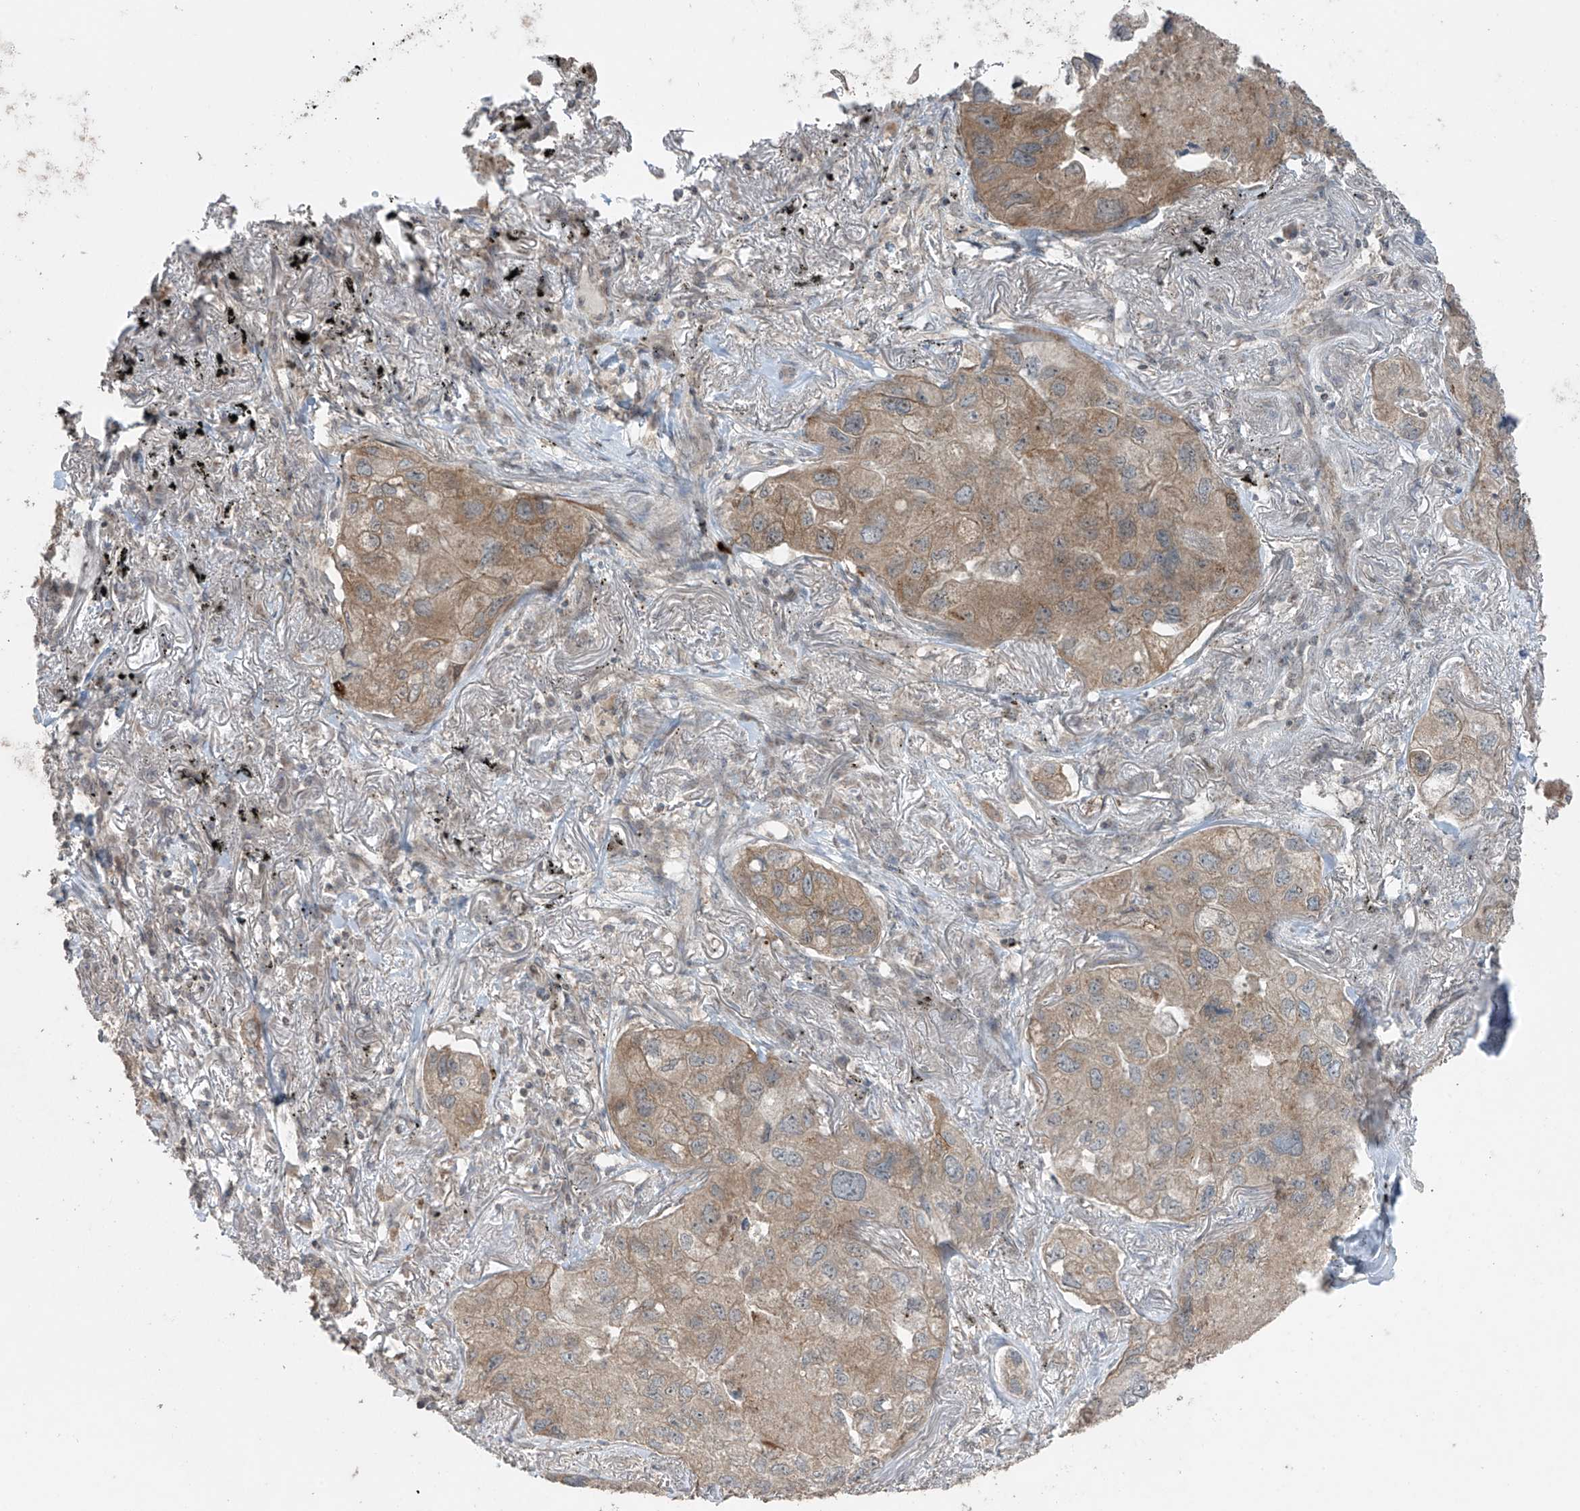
{"staining": {"intensity": "moderate", "quantity": ">75%", "location": "cytoplasmic/membranous"}, "tissue": "lung cancer", "cell_type": "Tumor cells", "image_type": "cancer", "snomed": [{"axis": "morphology", "description": "Adenocarcinoma, NOS"}, {"axis": "topography", "description": "Lung"}], "caption": "Protein staining demonstrates moderate cytoplasmic/membranous positivity in approximately >75% of tumor cells in lung cancer (adenocarcinoma).", "gene": "PGPEP1", "patient": {"sex": "male", "age": 65}}